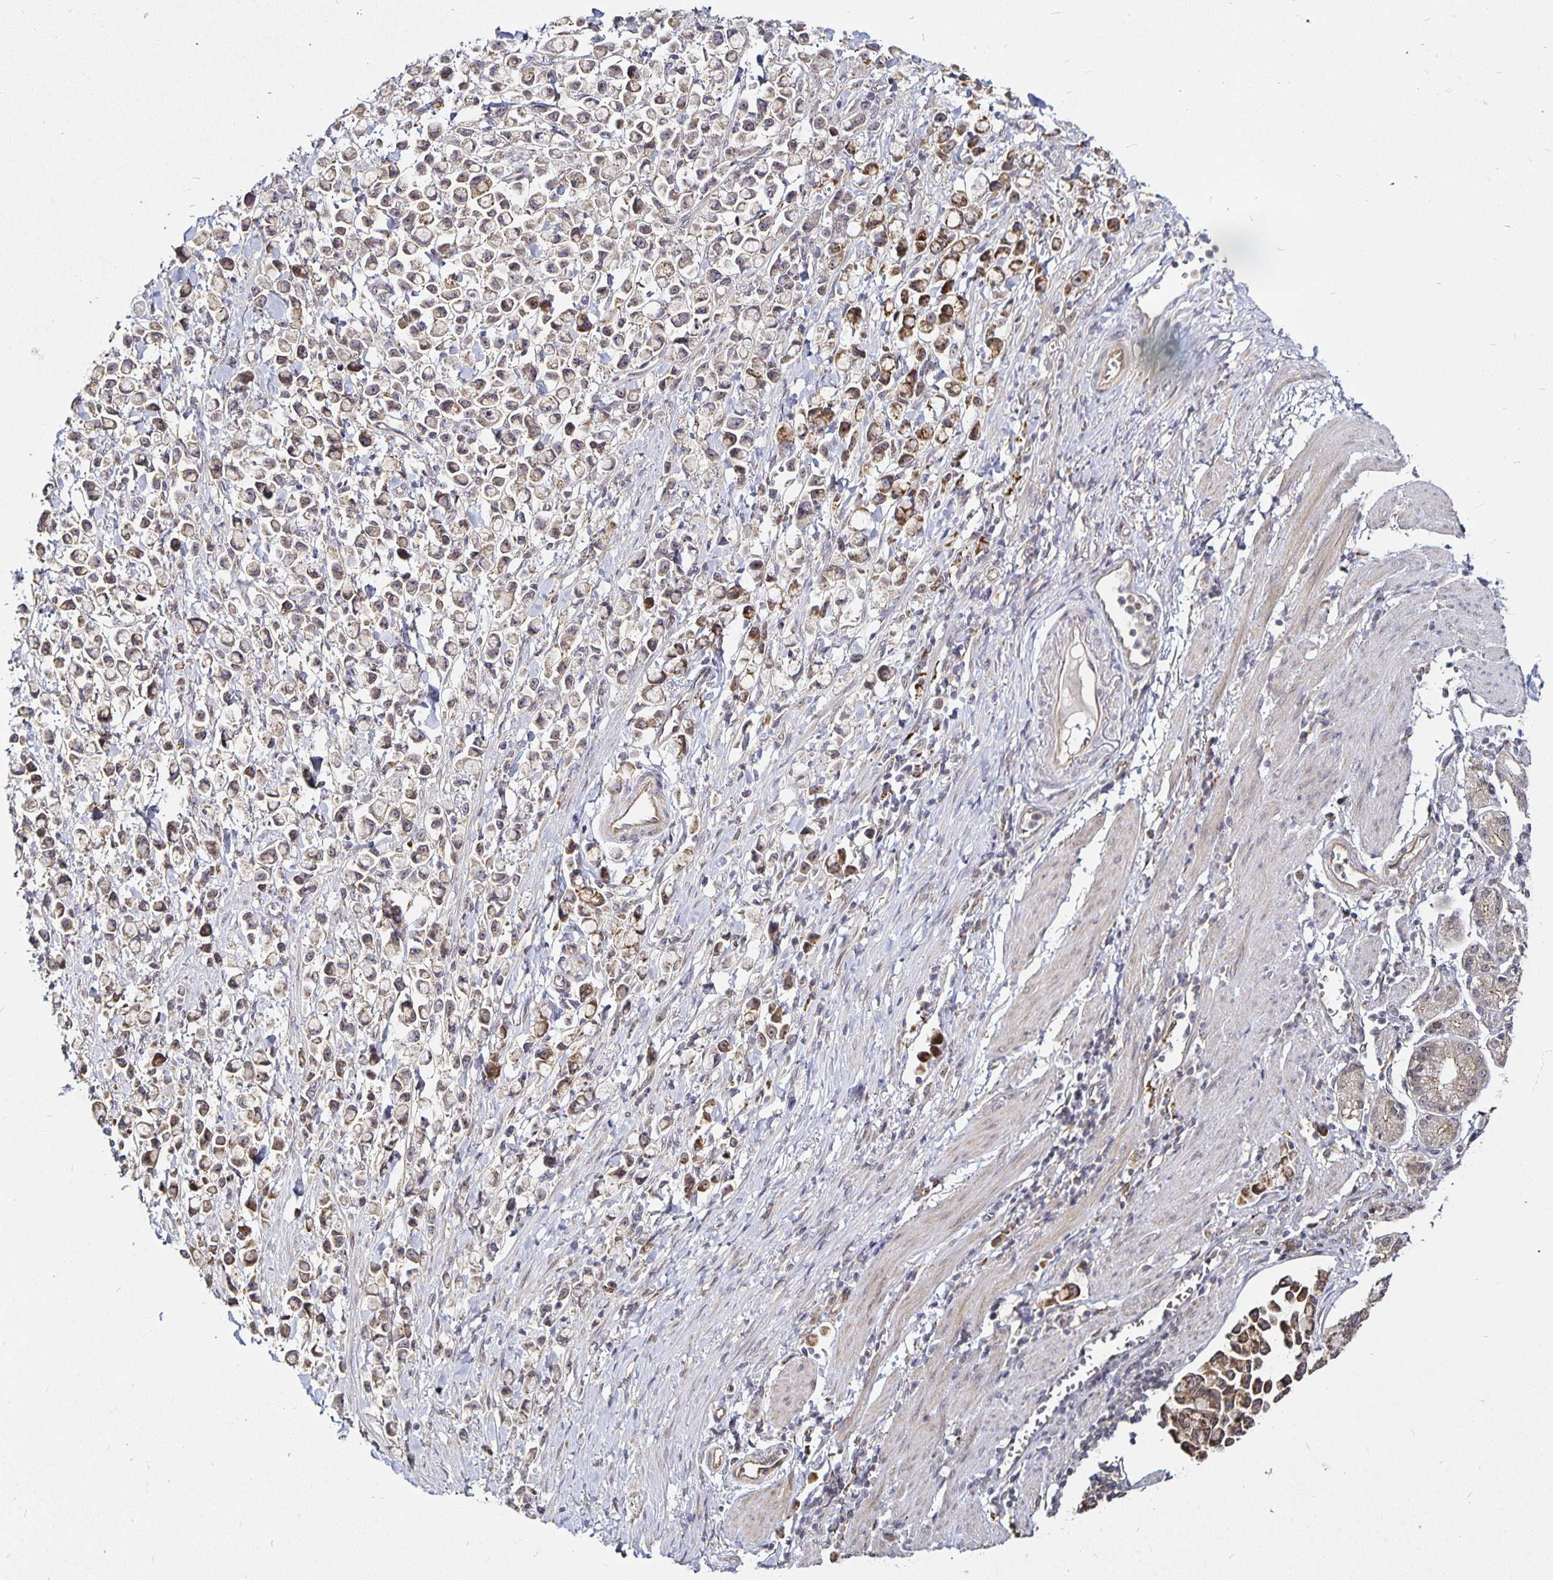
{"staining": {"intensity": "weak", "quantity": "25%-75%", "location": "cytoplasmic/membranous"}, "tissue": "stomach cancer", "cell_type": "Tumor cells", "image_type": "cancer", "snomed": [{"axis": "morphology", "description": "Adenocarcinoma, NOS"}, {"axis": "topography", "description": "Stomach"}], "caption": "A photomicrograph showing weak cytoplasmic/membranous staining in approximately 25%-75% of tumor cells in adenocarcinoma (stomach), as visualized by brown immunohistochemical staining.", "gene": "CYP27A1", "patient": {"sex": "female", "age": 81}}